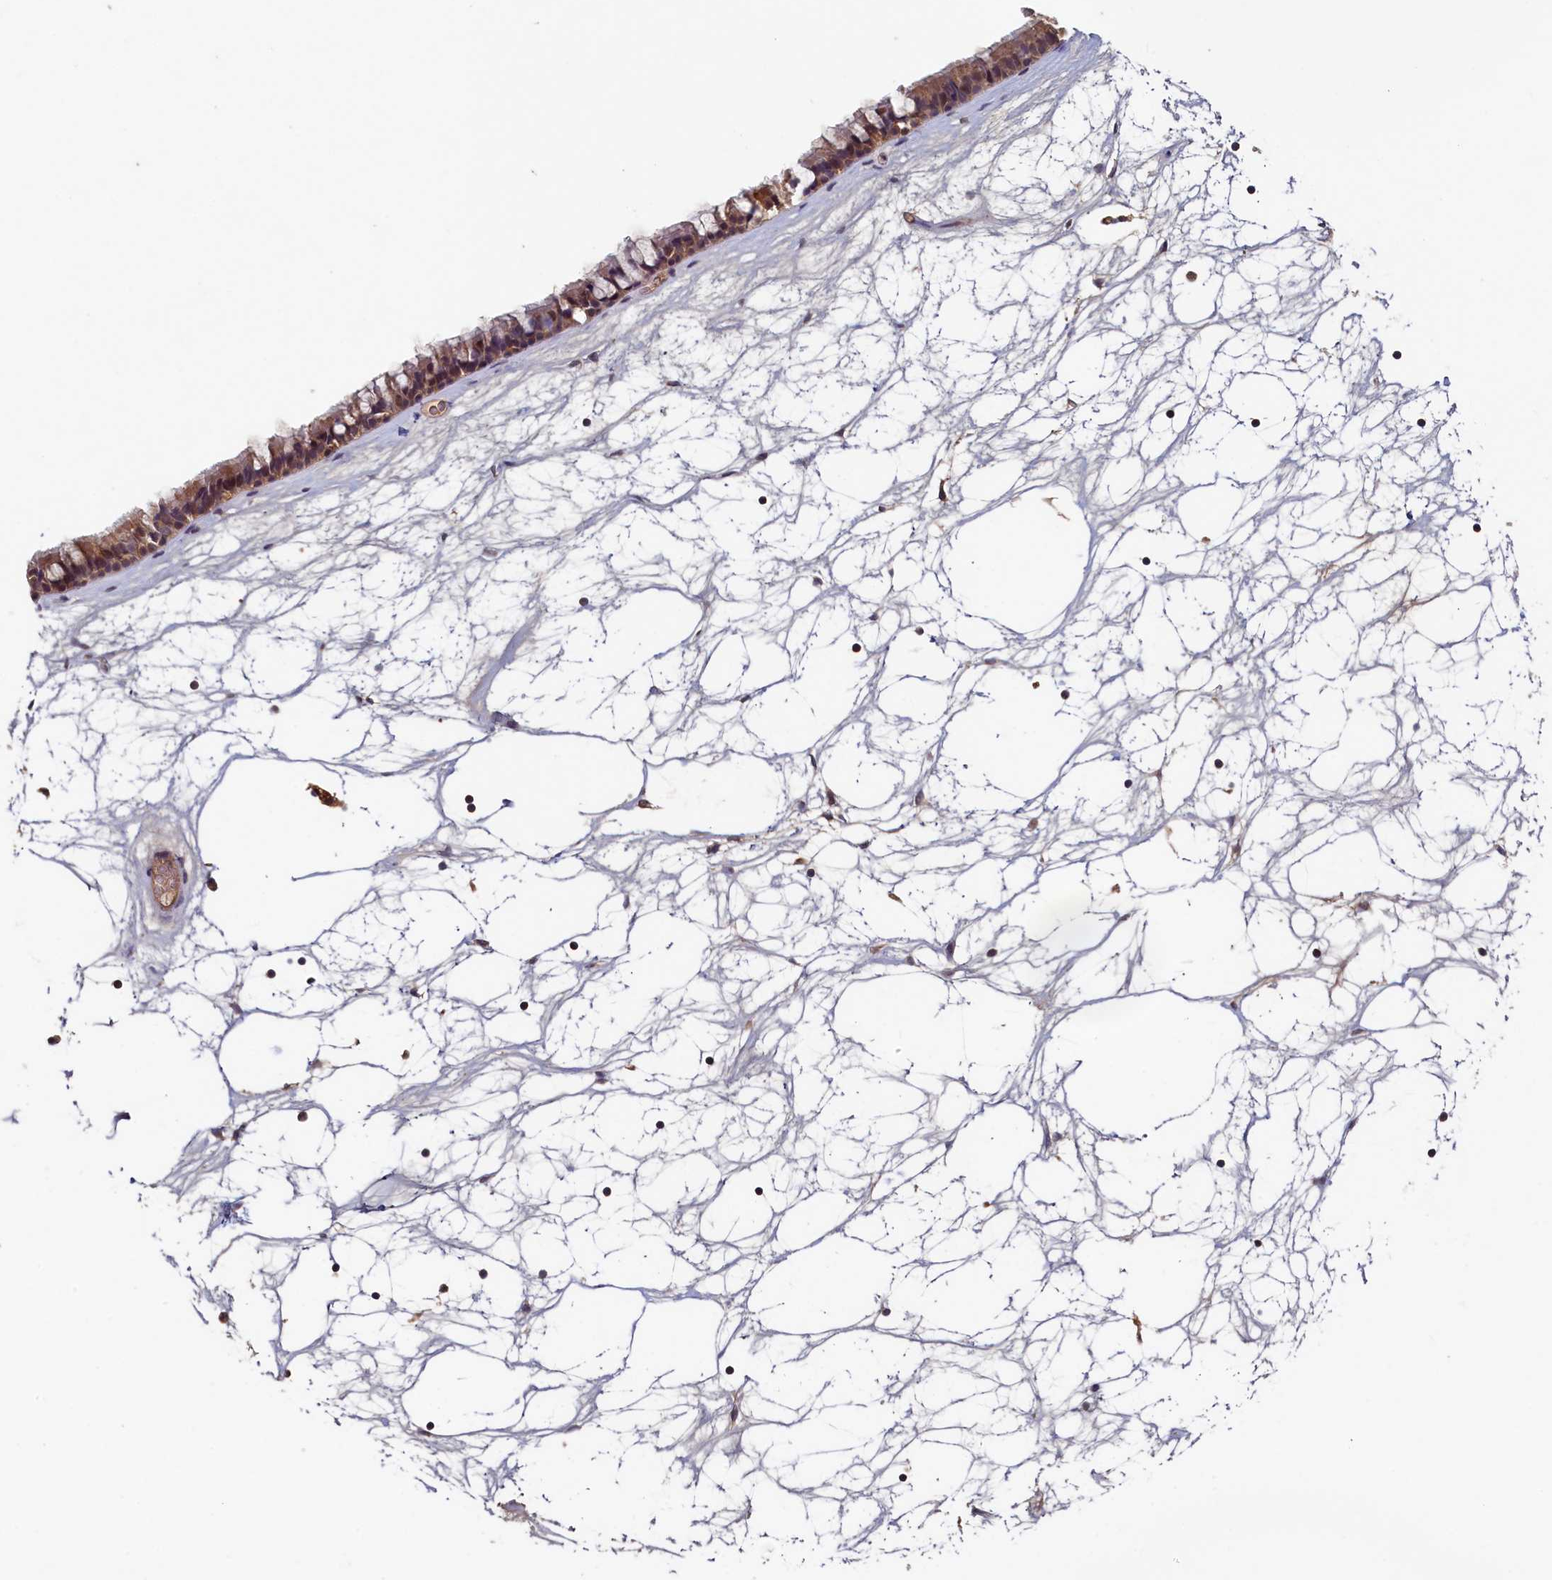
{"staining": {"intensity": "moderate", "quantity": ">75%", "location": "cytoplasmic/membranous,nuclear"}, "tissue": "nasopharynx", "cell_type": "Respiratory epithelial cells", "image_type": "normal", "snomed": [{"axis": "morphology", "description": "Normal tissue, NOS"}, {"axis": "topography", "description": "Nasopharynx"}], "caption": "High-magnification brightfield microscopy of normal nasopharynx stained with DAB (brown) and counterstained with hematoxylin (blue). respiratory epithelial cells exhibit moderate cytoplasmic/membranous,nuclear expression is identified in about>75% of cells.", "gene": "NUBP2", "patient": {"sex": "male", "age": 64}}